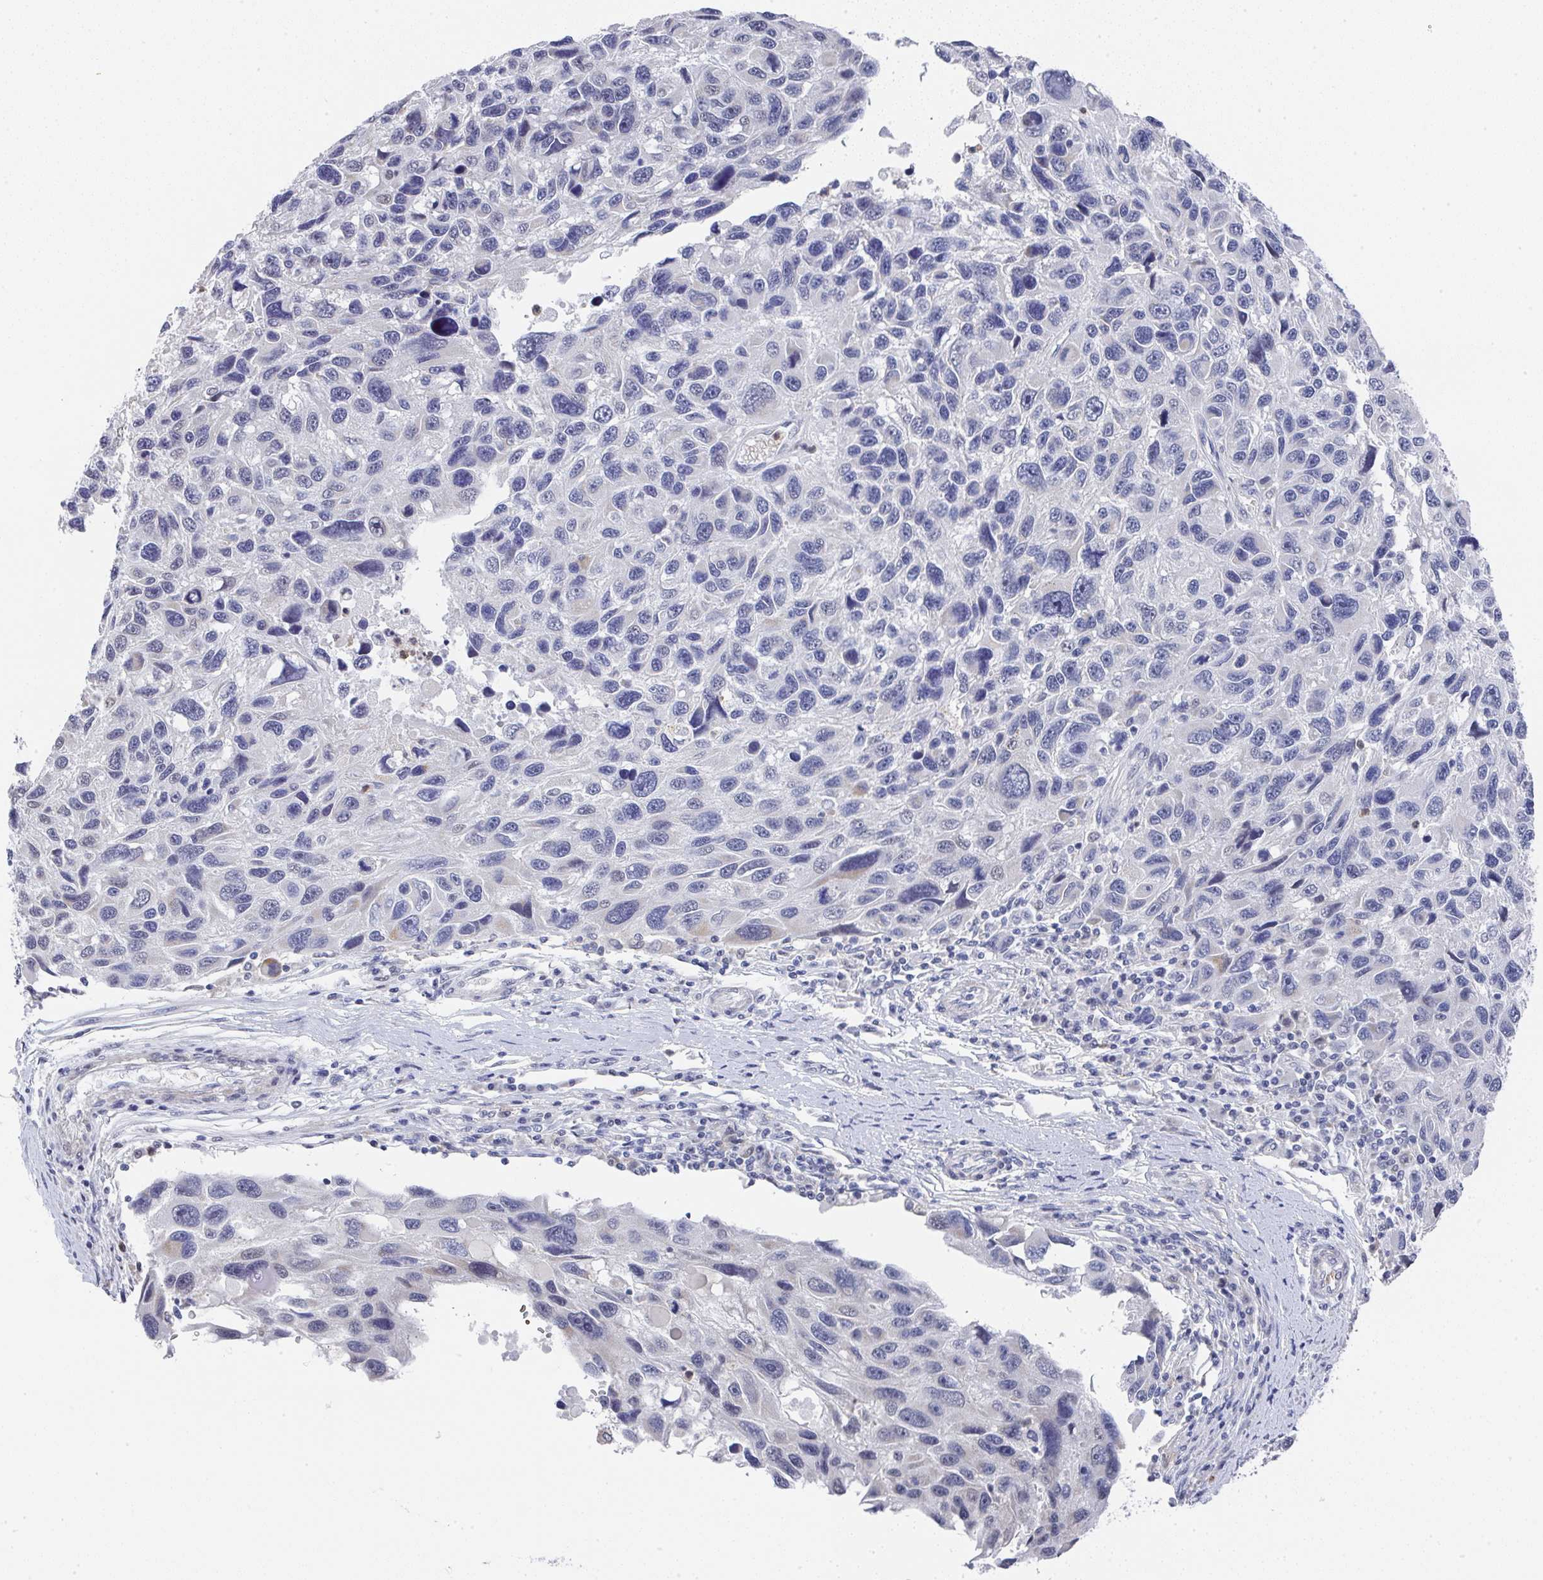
{"staining": {"intensity": "negative", "quantity": "none", "location": "none"}, "tissue": "melanoma", "cell_type": "Tumor cells", "image_type": "cancer", "snomed": [{"axis": "morphology", "description": "Malignant melanoma, NOS"}, {"axis": "topography", "description": "Skin"}], "caption": "Protein analysis of malignant melanoma exhibits no significant expression in tumor cells.", "gene": "NCF1", "patient": {"sex": "male", "age": 53}}